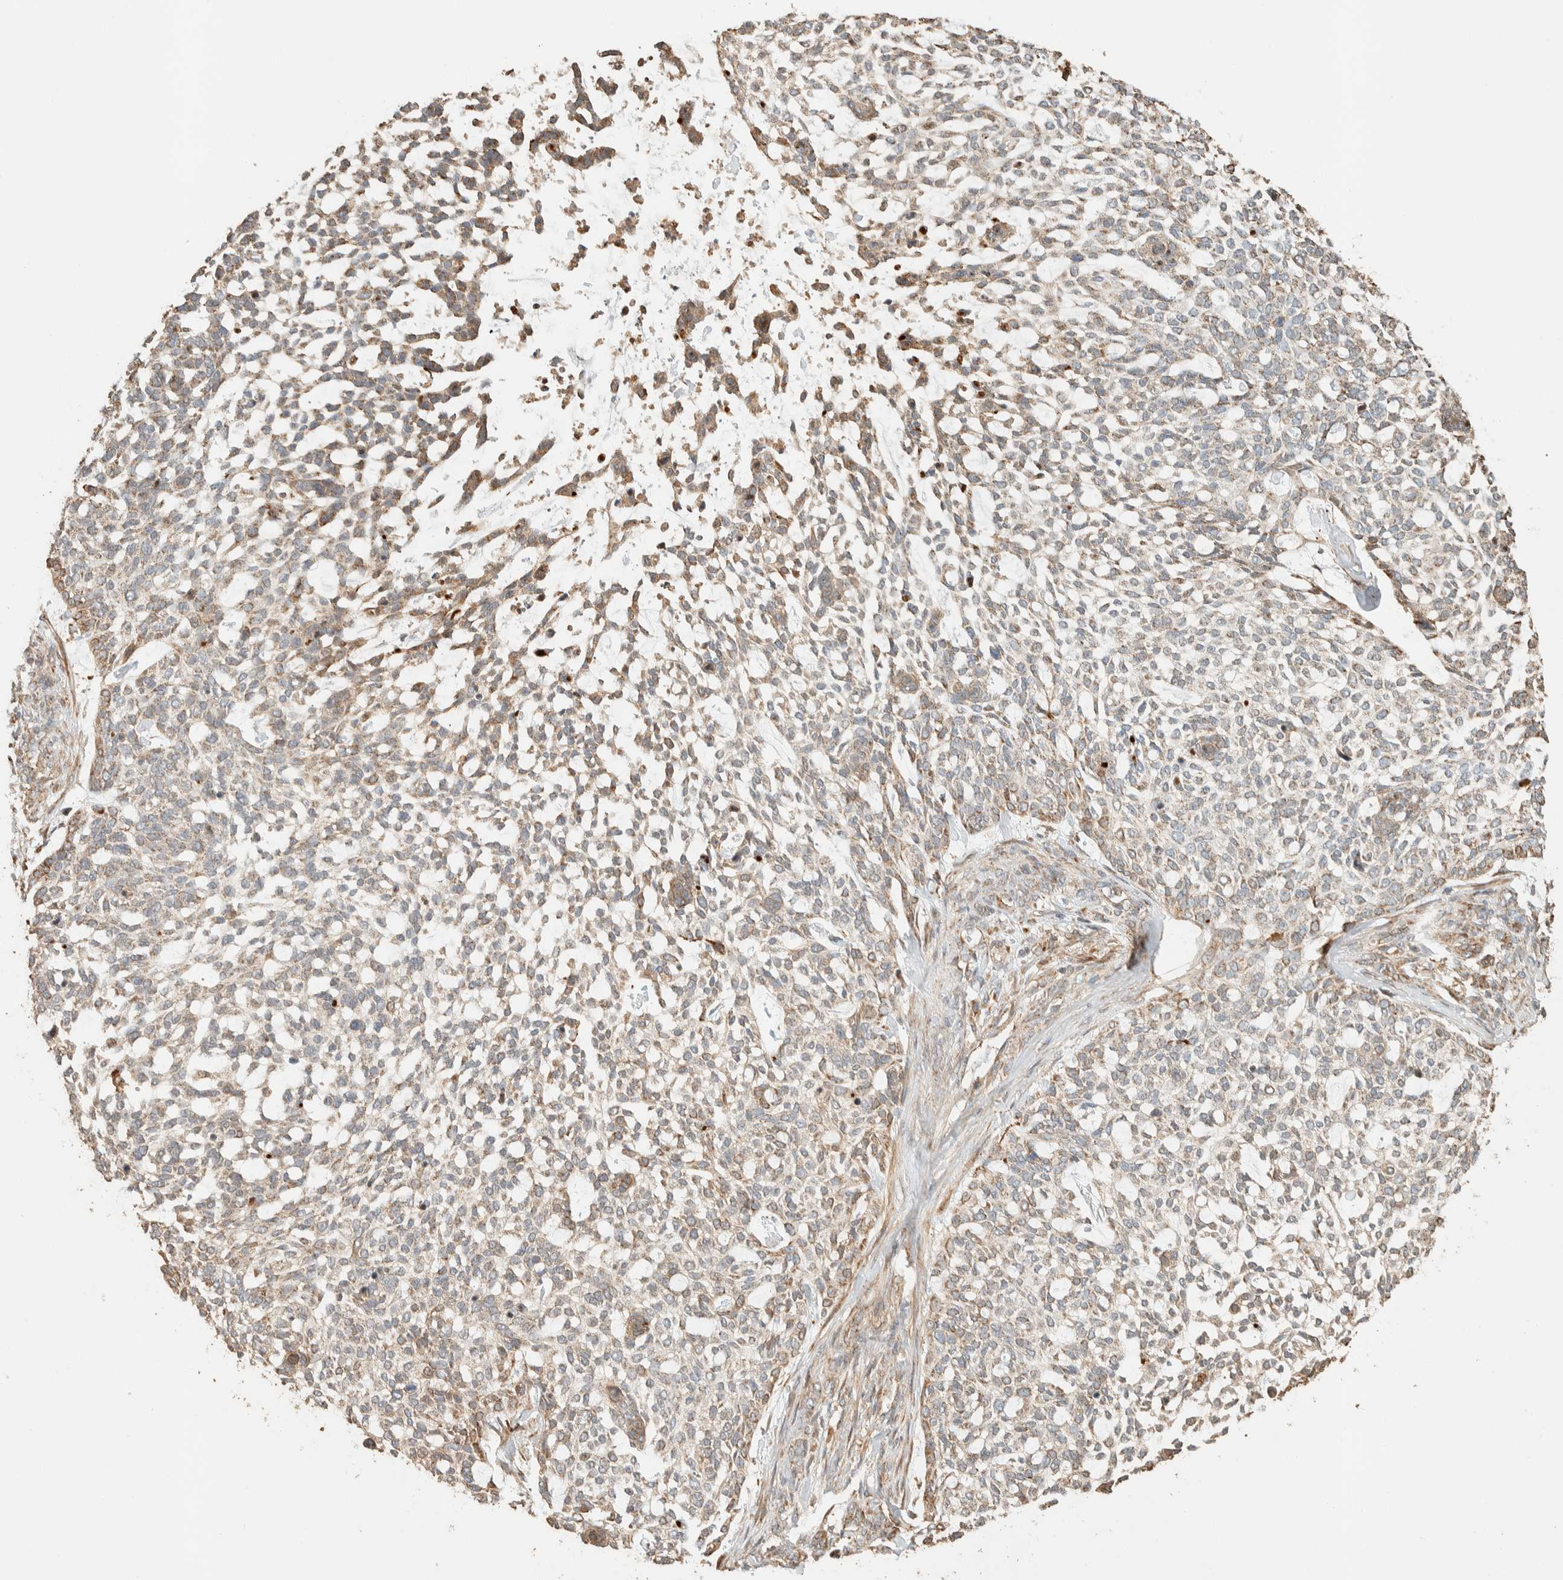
{"staining": {"intensity": "moderate", "quantity": "25%-75%", "location": "cytoplasmic/membranous"}, "tissue": "skin cancer", "cell_type": "Tumor cells", "image_type": "cancer", "snomed": [{"axis": "morphology", "description": "Basal cell carcinoma"}, {"axis": "topography", "description": "Skin"}], "caption": "Protein analysis of skin cancer (basal cell carcinoma) tissue displays moderate cytoplasmic/membranous staining in approximately 25%-75% of tumor cells.", "gene": "KIF9", "patient": {"sex": "female", "age": 64}}